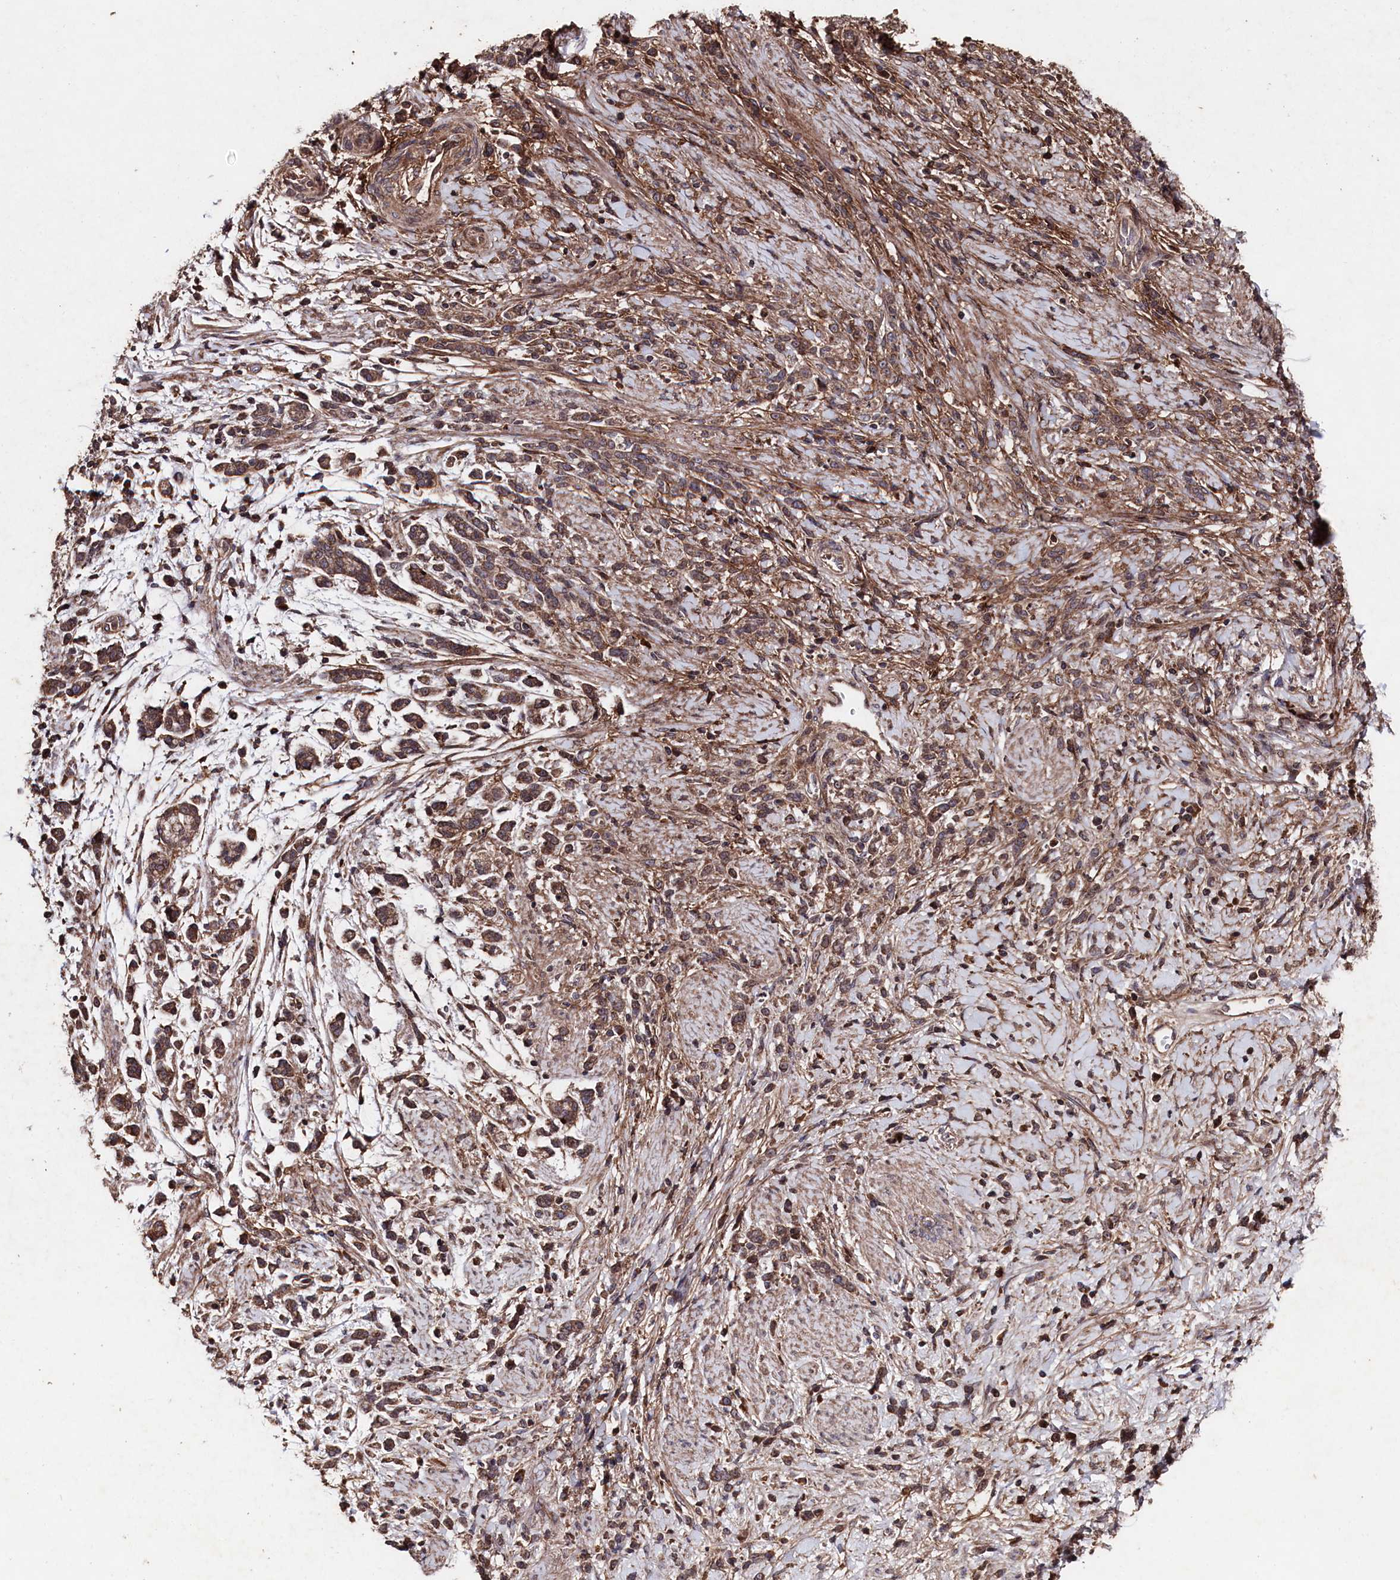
{"staining": {"intensity": "moderate", "quantity": ">75%", "location": "cytoplasmic/membranous"}, "tissue": "stomach cancer", "cell_type": "Tumor cells", "image_type": "cancer", "snomed": [{"axis": "morphology", "description": "Adenocarcinoma, NOS"}, {"axis": "topography", "description": "Stomach"}], "caption": "Adenocarcinoma (stomach) tissue displays moderate cytoplasmic/membranous staining in approximately >75% of tumor cells", "gene": "MYO1H", "patient": {"sex": "female", "age": 60}}